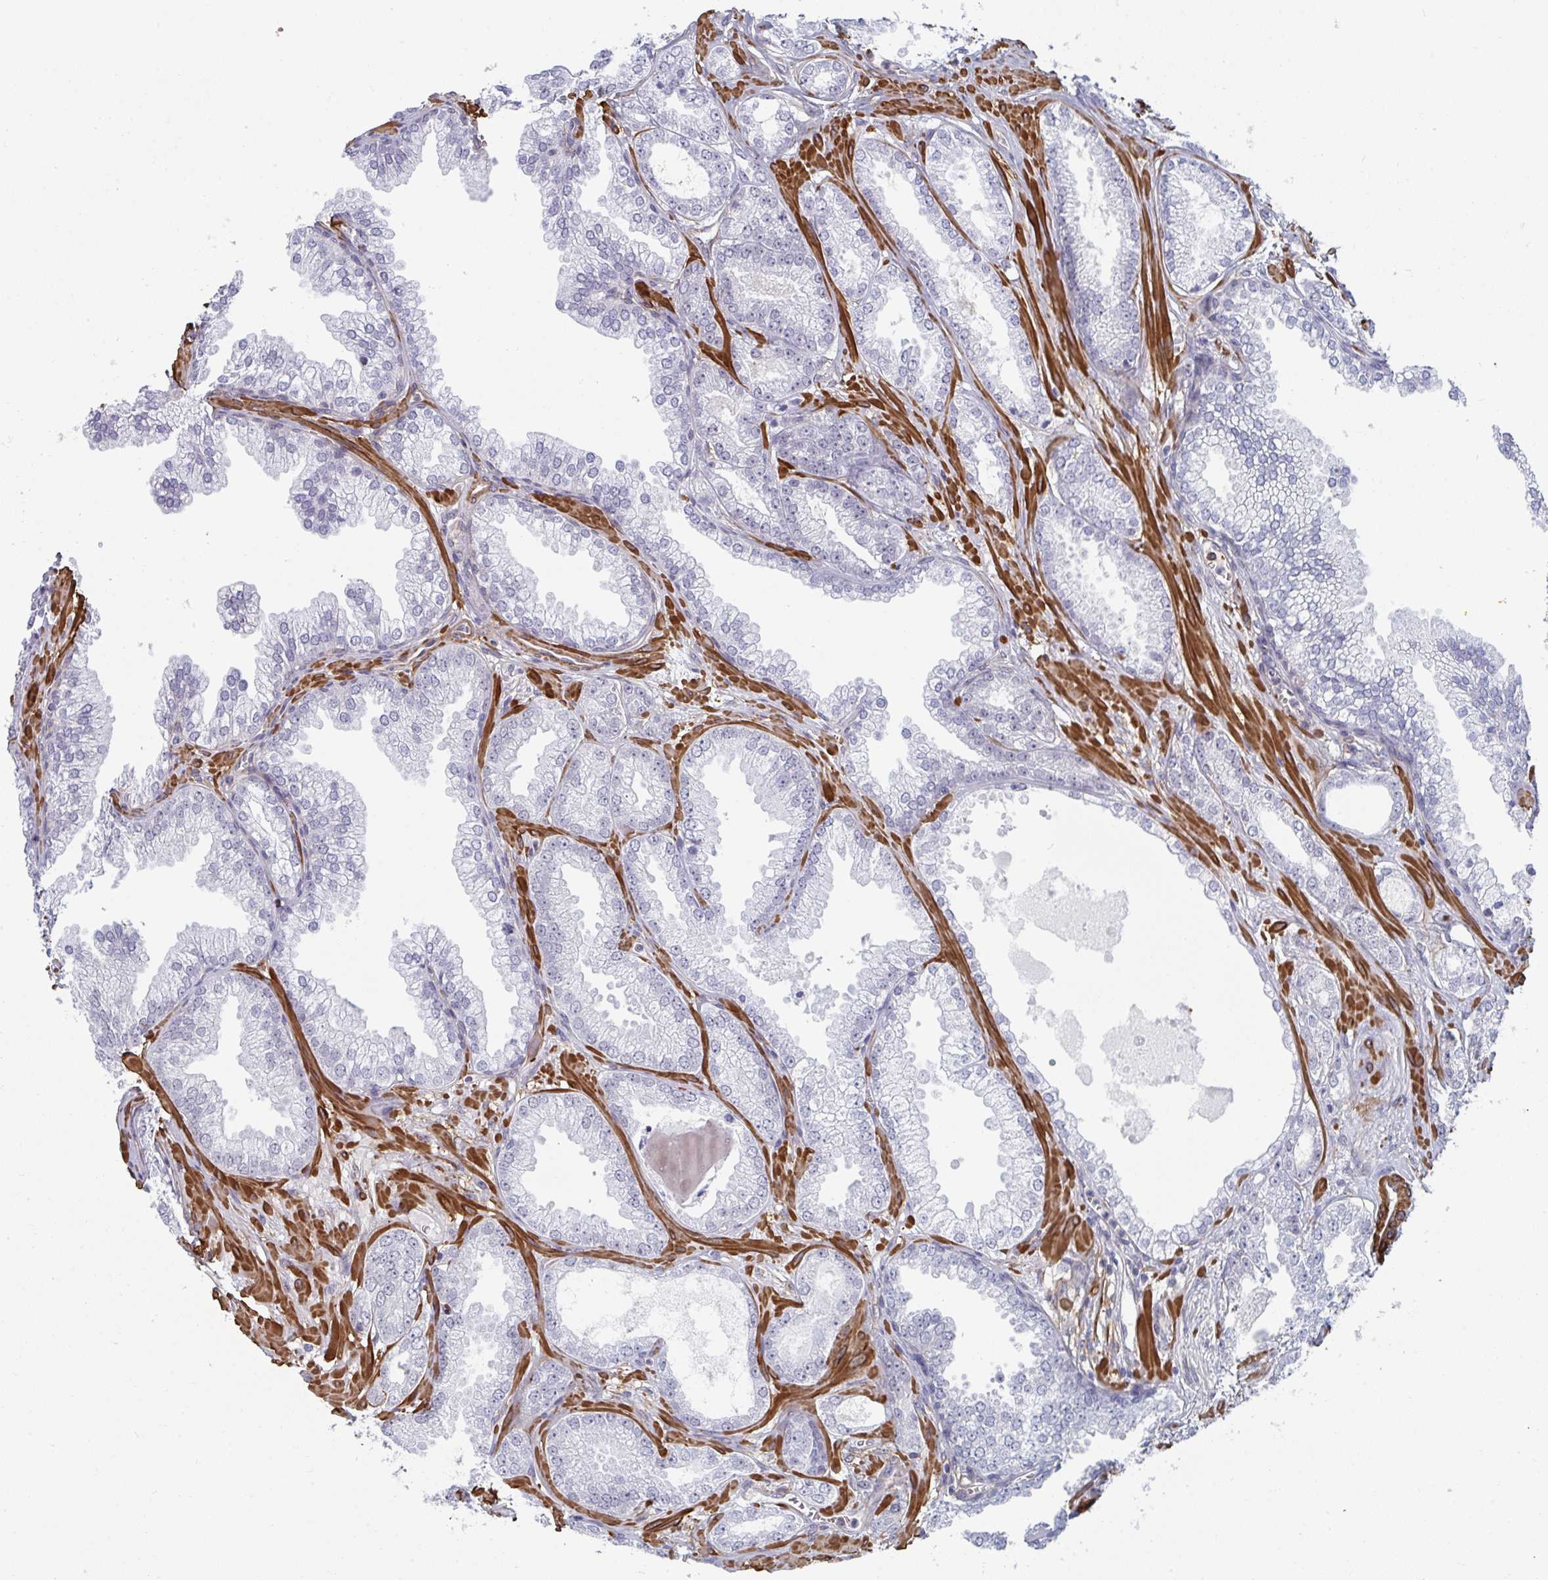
{"staining": {"intensity": "negative", "quantity": "none", "location": "none"}, "tissue": "prostate cancer", "cell_type": "Tumor cells", "image_type": "cancer", "snomed": [{"axis": "morphology", "description": "Adenocarcinoma, Medium grade"}, {"axis": "topography", "description": "Prostate"}], "caption": "This is an IHC photomicrograph of prostate cancer. There is no staining in tumor cells.", "gene": "NEURL4", "patient": {"sex": "male", "age": 57}}